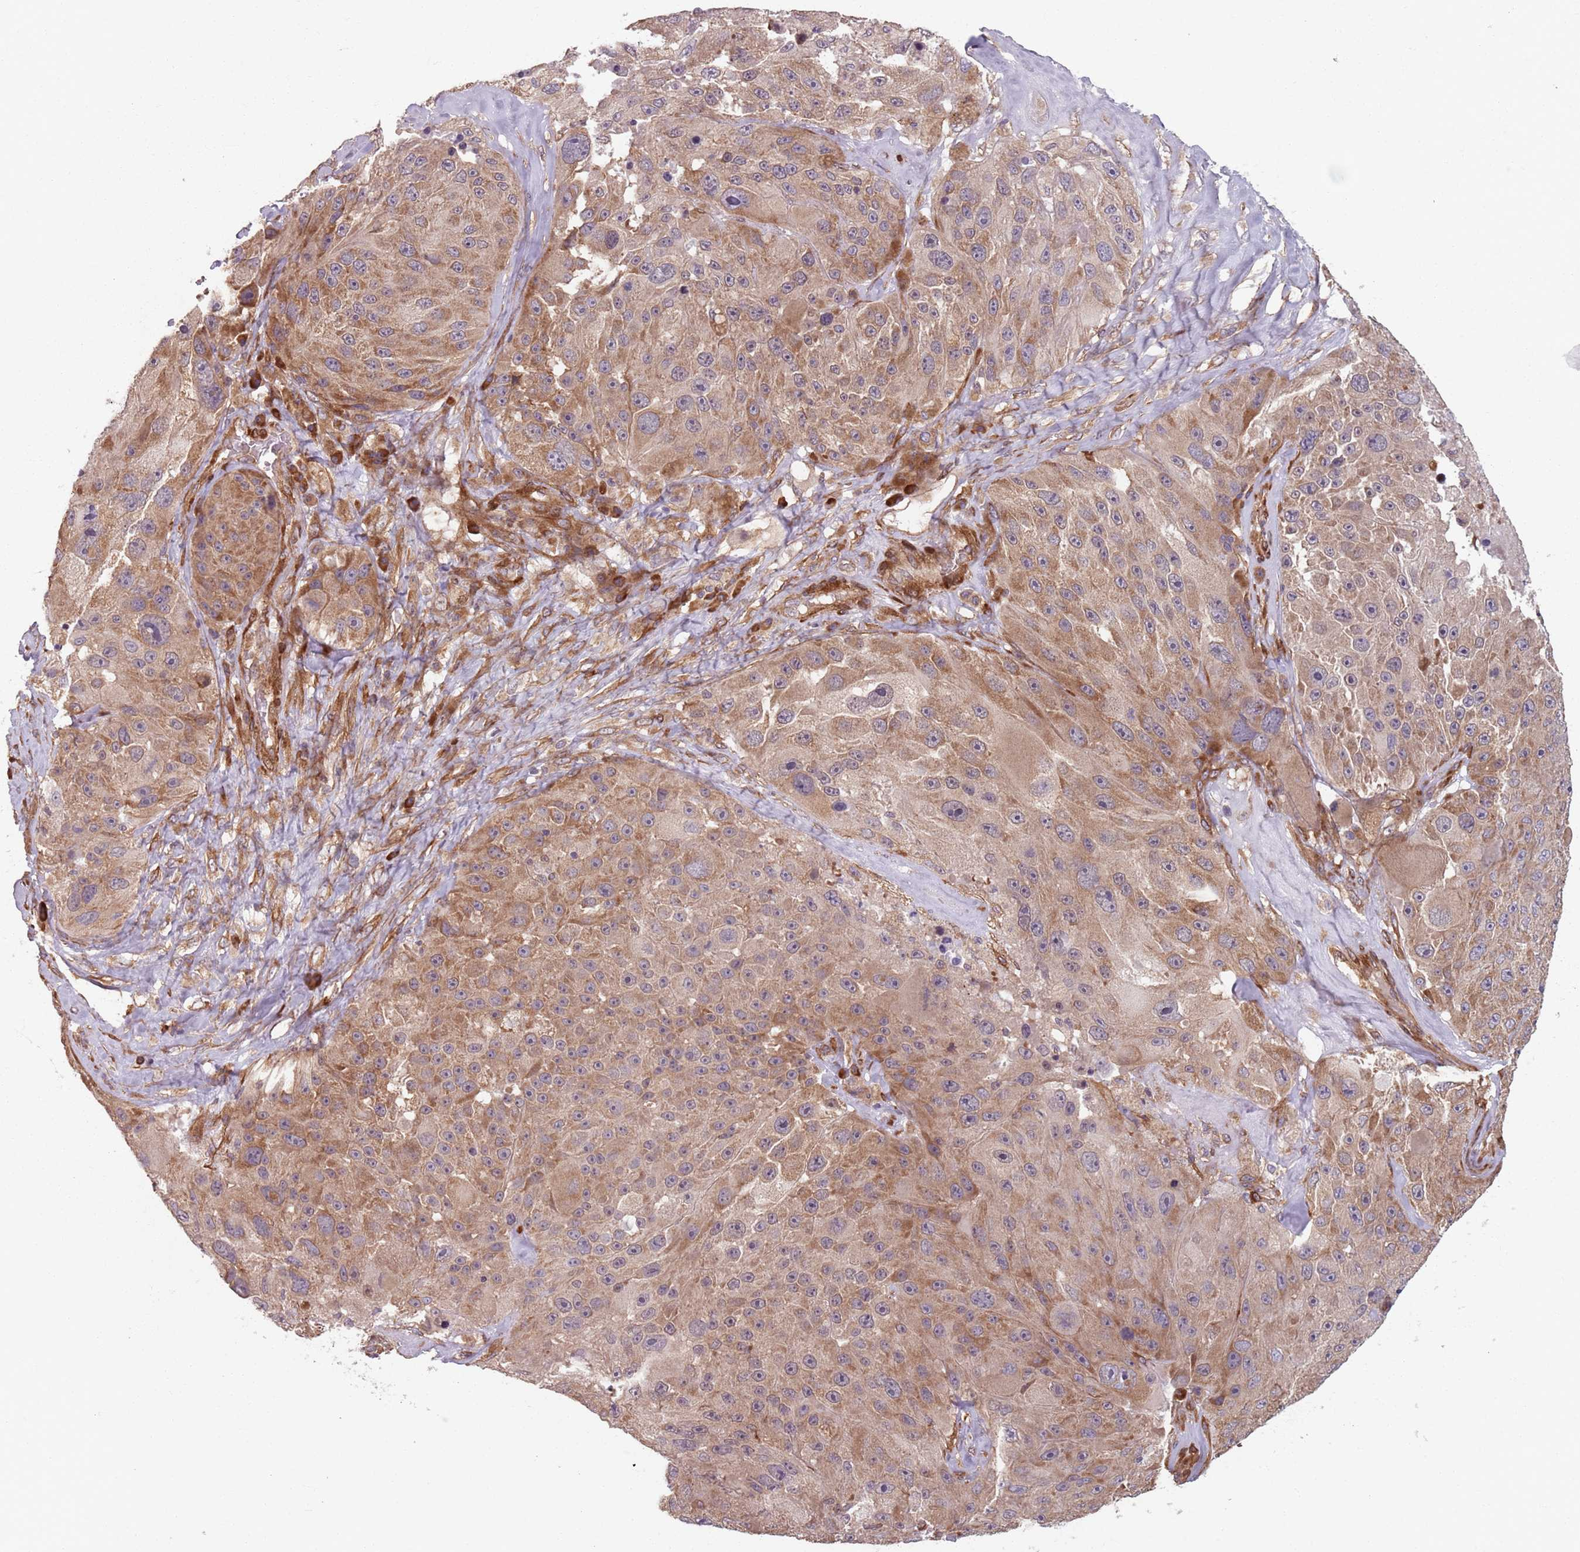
{"staining": {"intensity": "moderate", "quantity": ">75%", "location": "cytoplasmic/membranous"}, "tissue": "melanoma", "cell_type": "Tumor cells", "image_type": "cancer", "snomed": [{"axis": "morphology", "description": "Malignant melanoma, Metastatic site"}, {"axis": "topography", "description": "Lymph node"}], "caption": "Immunohistochemical staining of malignant melanoma (metastatic site) demonstrates medium levels of moderate cytoplasmic/membranous protein expression in approximately >75% of tumor cells. The staining was performed using DAB (3,3'-diaminobenzidine), with brown indicating positive protein expression. Nuclei are stained blue with hematoxylin.", "gene": "NOTCH3", "patient": {"sex": "male", "age": 62}}